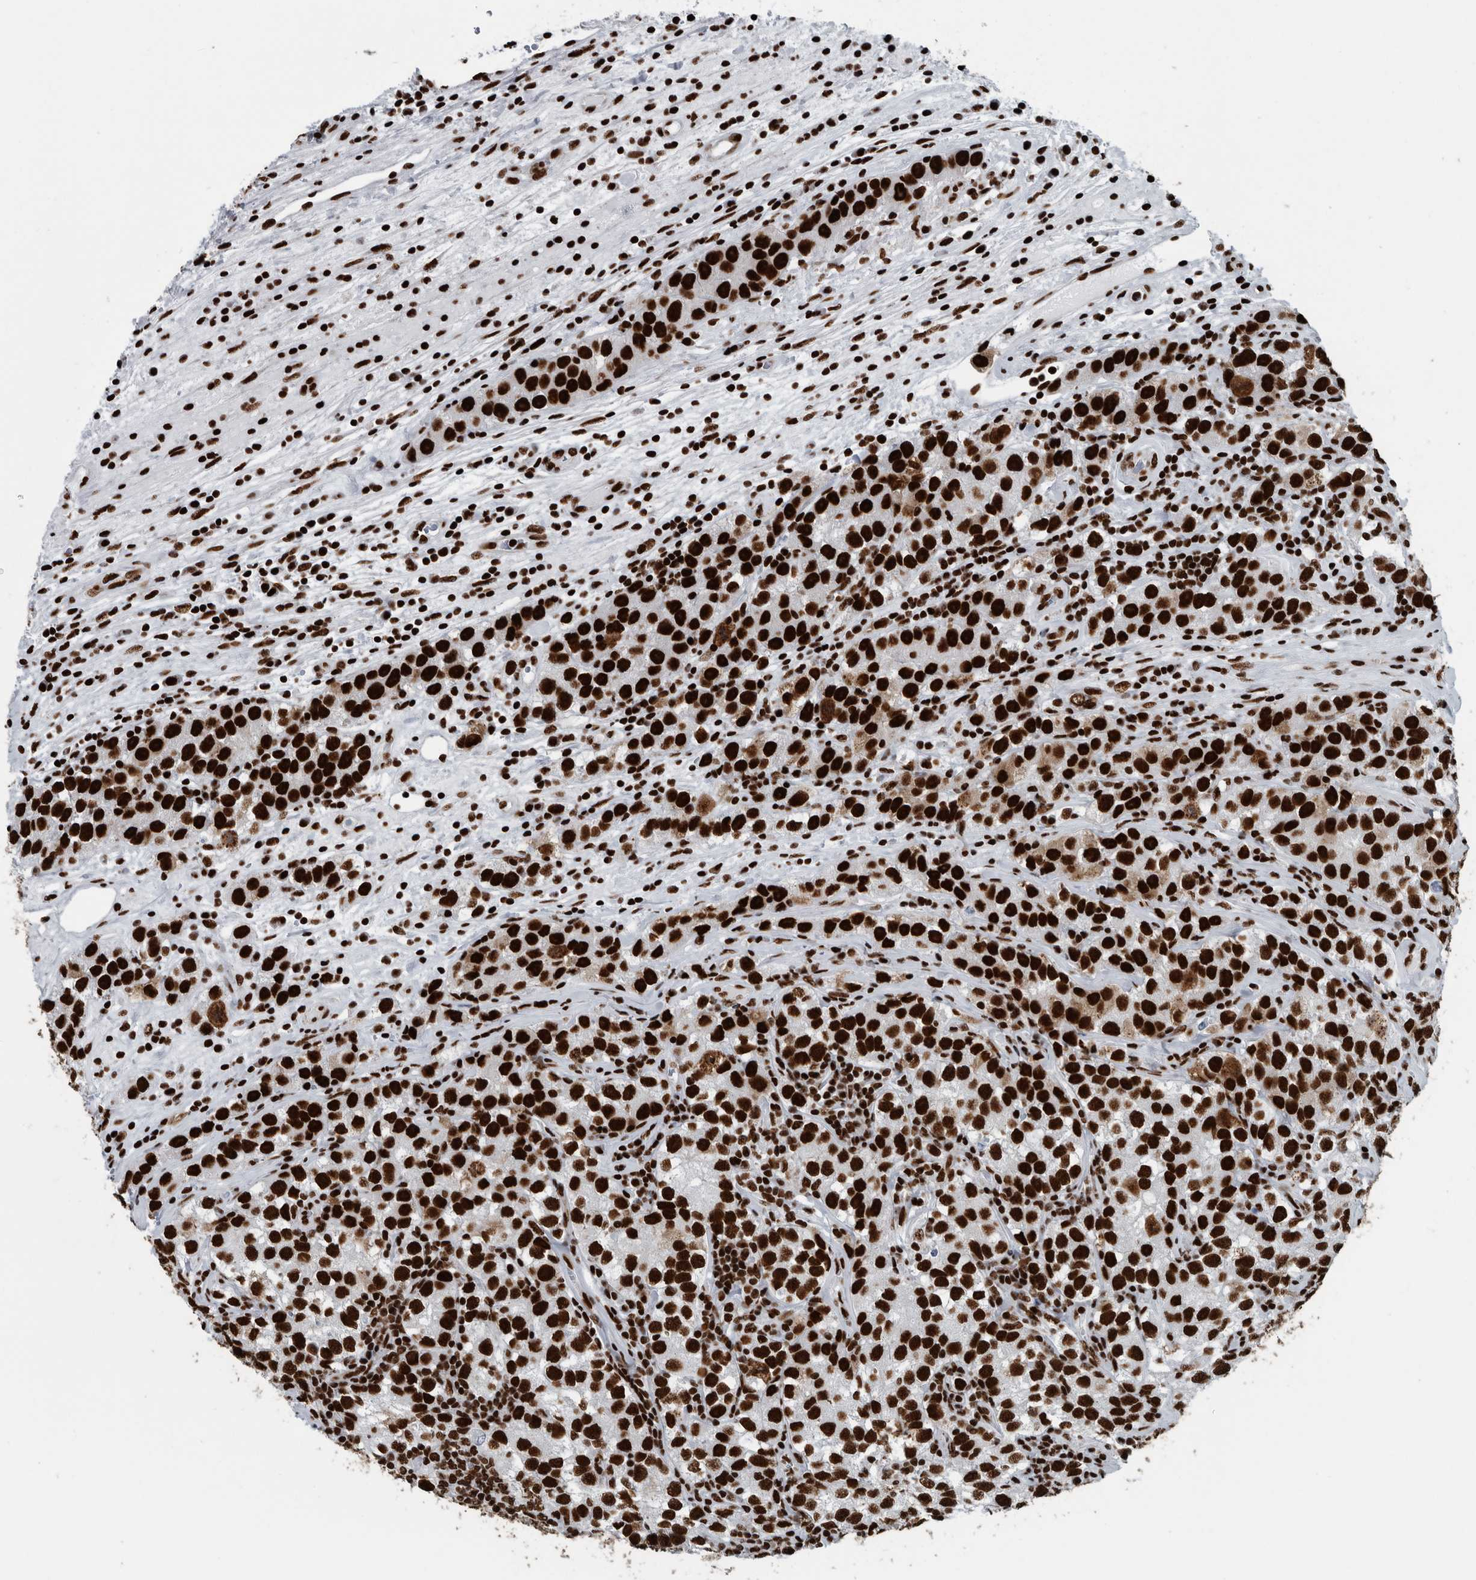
{"staining": {"intensity": "strong", "quantity": ">75%", "location": "nuclear"}, "tissue": "testis cancer", "cell_type": "Tumor cells", "image_type": "cancer", "snomed": [{"axis": "morphology", "description": "Seminoma, NOS"}, {"axis": "morphology", "description": "Carcinoma, Embryonal, NOS"}, {"axis": "topography", "description": "Testis"}], "caption": "A micrograph of human testis embryonal carcinoma stained for a protein demonstrates strong nuclear brown staining in tumor cells.", "gene": "DNMT3A", "patient": {"sex": "male", "age": 43}}